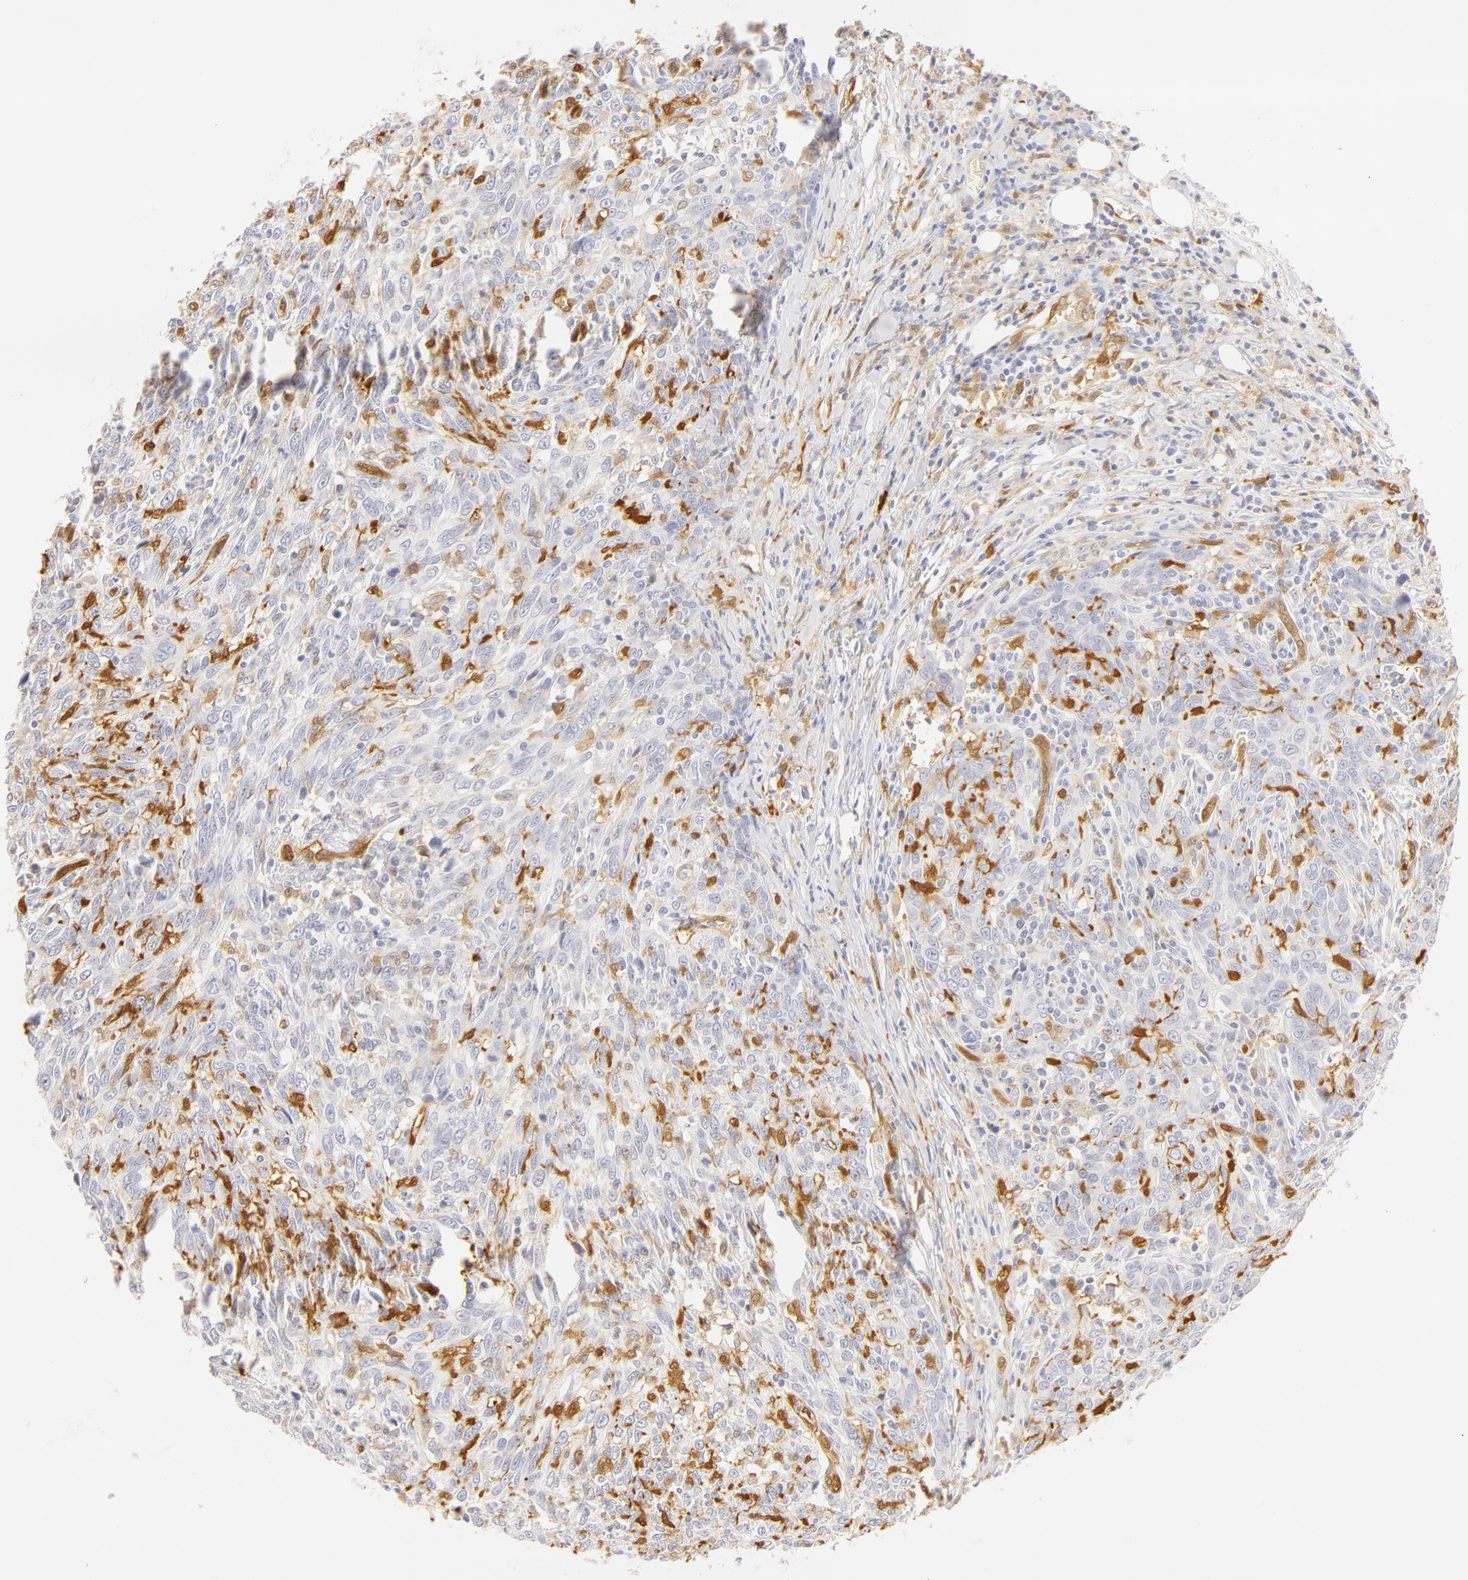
{"staining": {"intensity": "negative", "quantity": "none", "location": "none"}, "tissue": "breast cancer", "cell_type": "Tumor cells", "image_type": "cancer", "snomed": [{"axis": "morphology", "description": "Duct carcinoma"}, {"axis": "topography", "description": "Breast"}], "caption": "Histopathology image shows no protein expression in tumor cells of breast cancer (invasive ductal carcinoma) tissue. (DAB (3,3'-diaminobenzidine) immunohistochemistry with hematoxylin counter stain).", "gene": "CA2", "patient": {"sex": "female", "age": 50}}